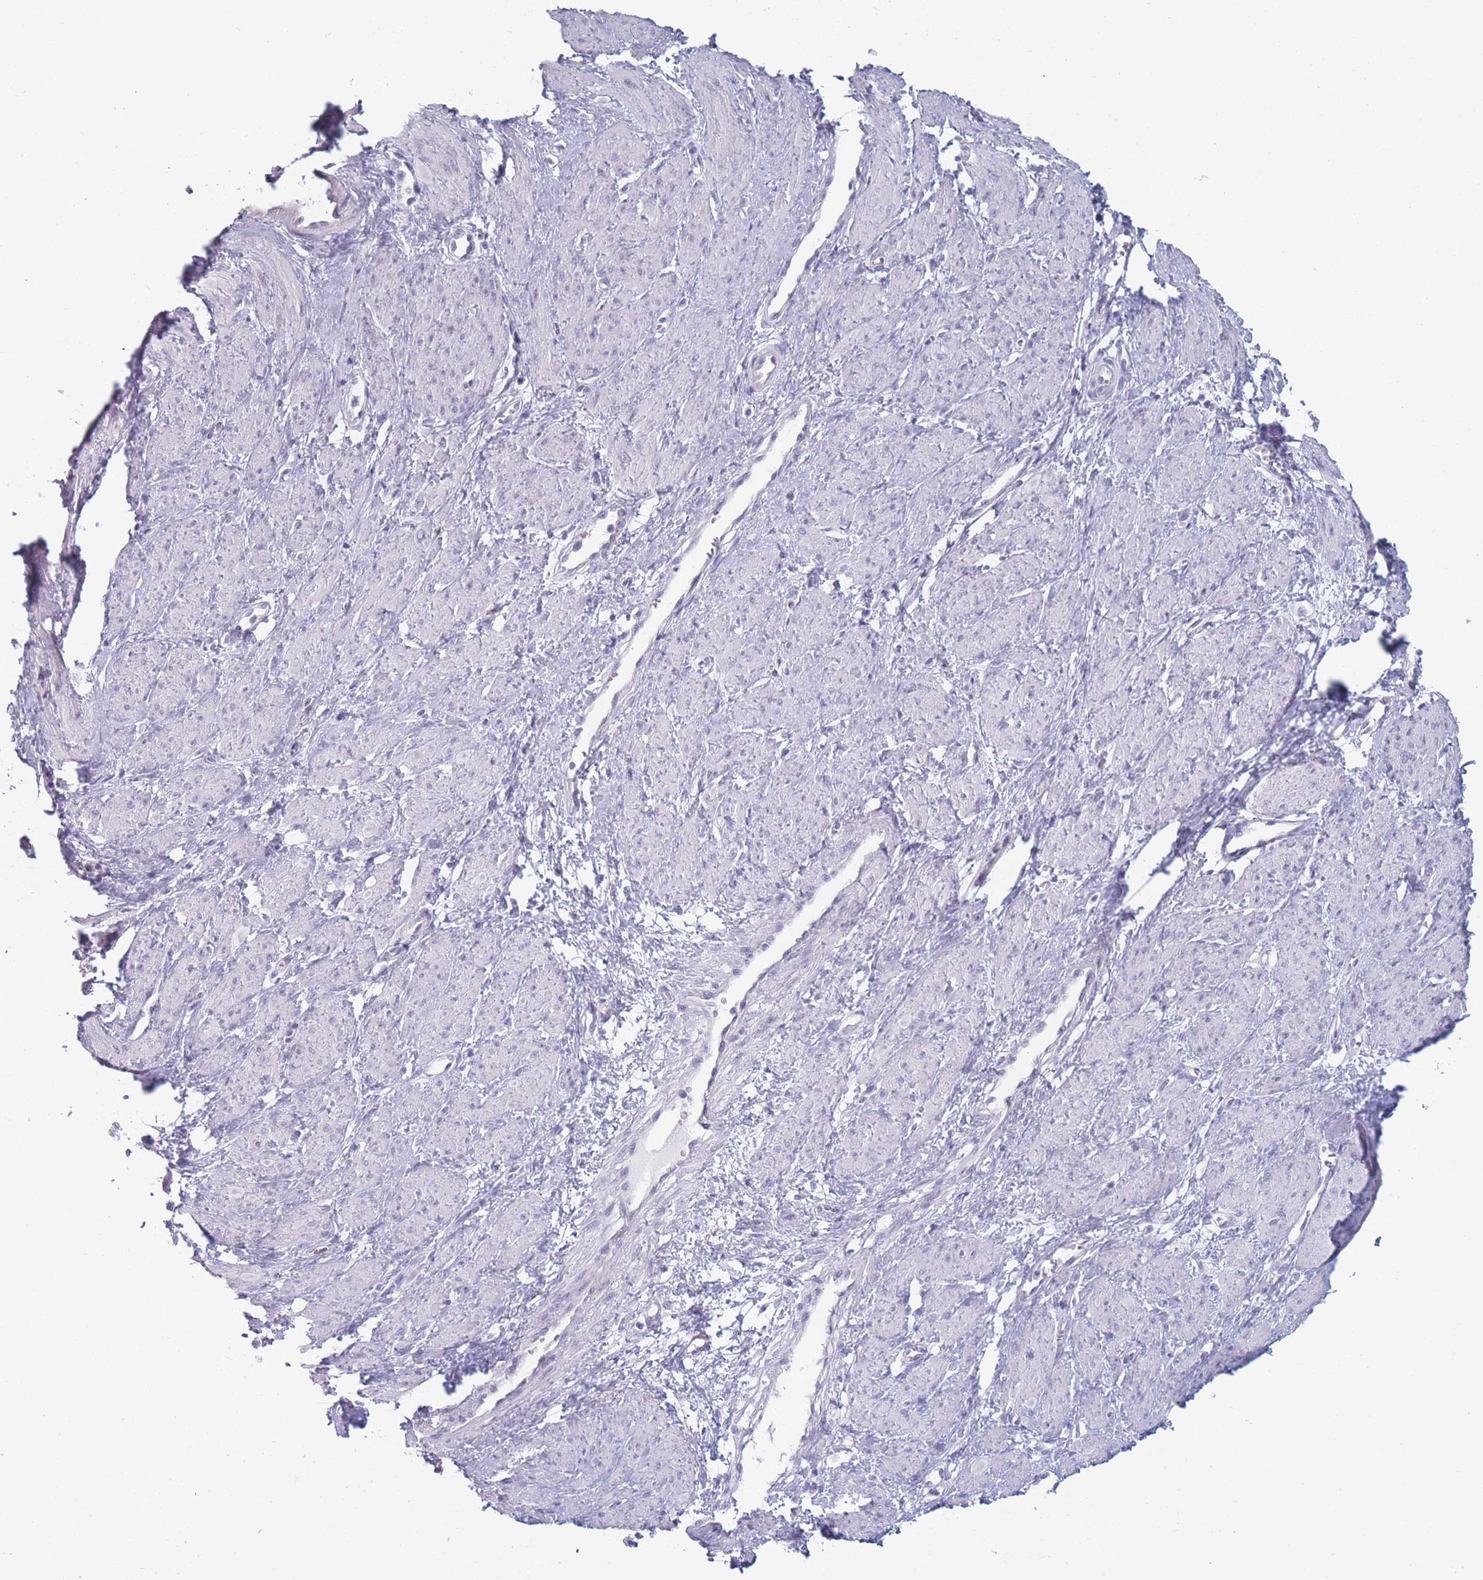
{"staining": {"intensity": "negative", "quantity": "none", "location": "none"}, "tissue": "smooth muscle", "cell_type": "Smooth muscle cells", "image_type": "normal", "snomed": [{"axis": "morphology", "description": "Normal tissue, NOS"}, {"axis": "topography", "description": "Smooth muscle"}, {"axis": "topography", "description": "Uterus"}], "caption": "Immunohistochemistry photomicrograph of normal smooth muscle stained for a protein (brown), which exhibits no staining in smooth muscle cells.", "gene": "ROS1", "patient": {"sex": "female", "age": 39}}